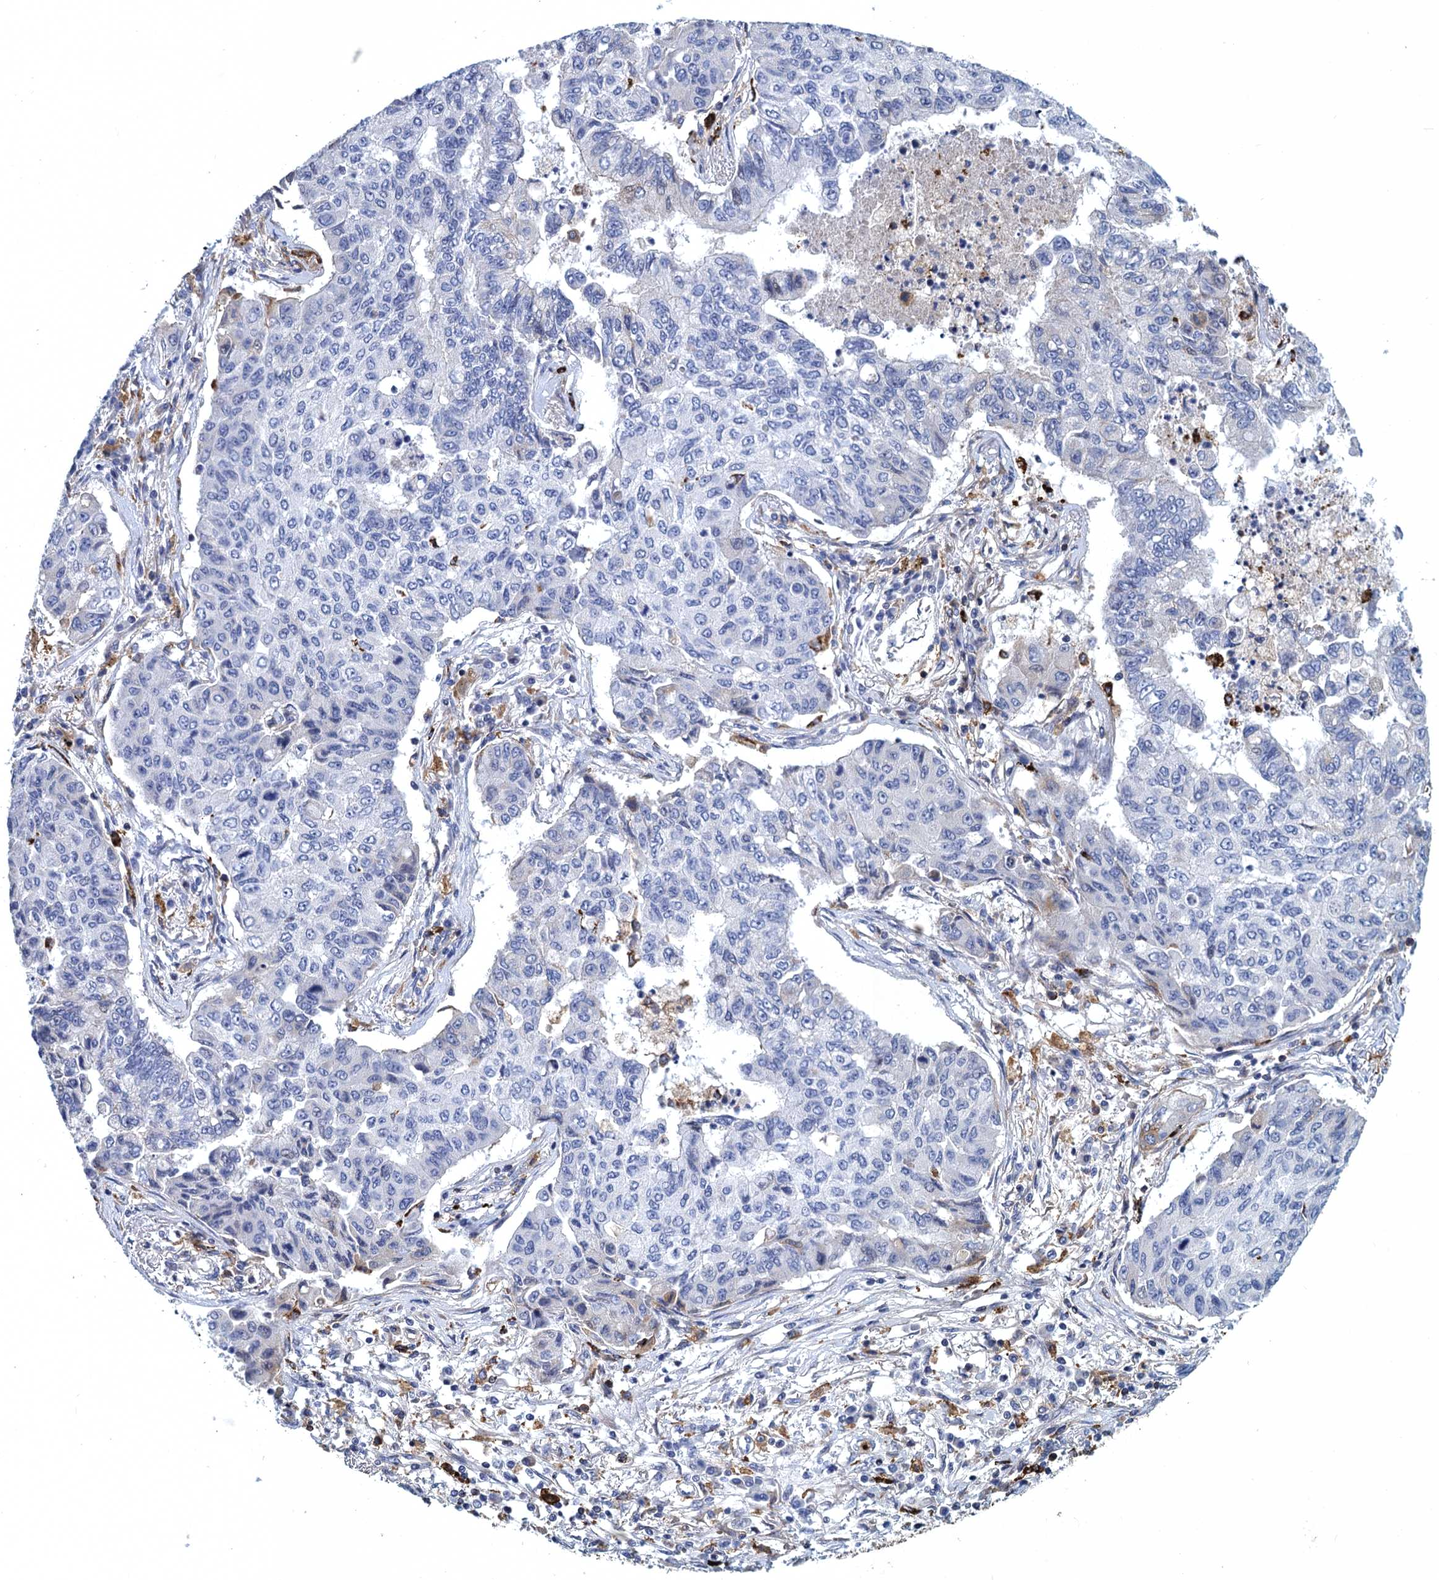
{"staining": {"intensity": "negative", "quantity": "none", "location": "none"}, "tissue": "lung cancer", "cell_type": "Tumor cells", "image_type": "cancer", "snomed": [{"axis": "morphology", "description": "Squamous cell carcinoma, NOS"}, {"axis": "topography", "description": "Lung"}], "caption": "Tumor cells show no significant expression in lung squamous cell carcinoma.", "gene": "DNHD1", "patient": {"sex": "male", "age": 74}}